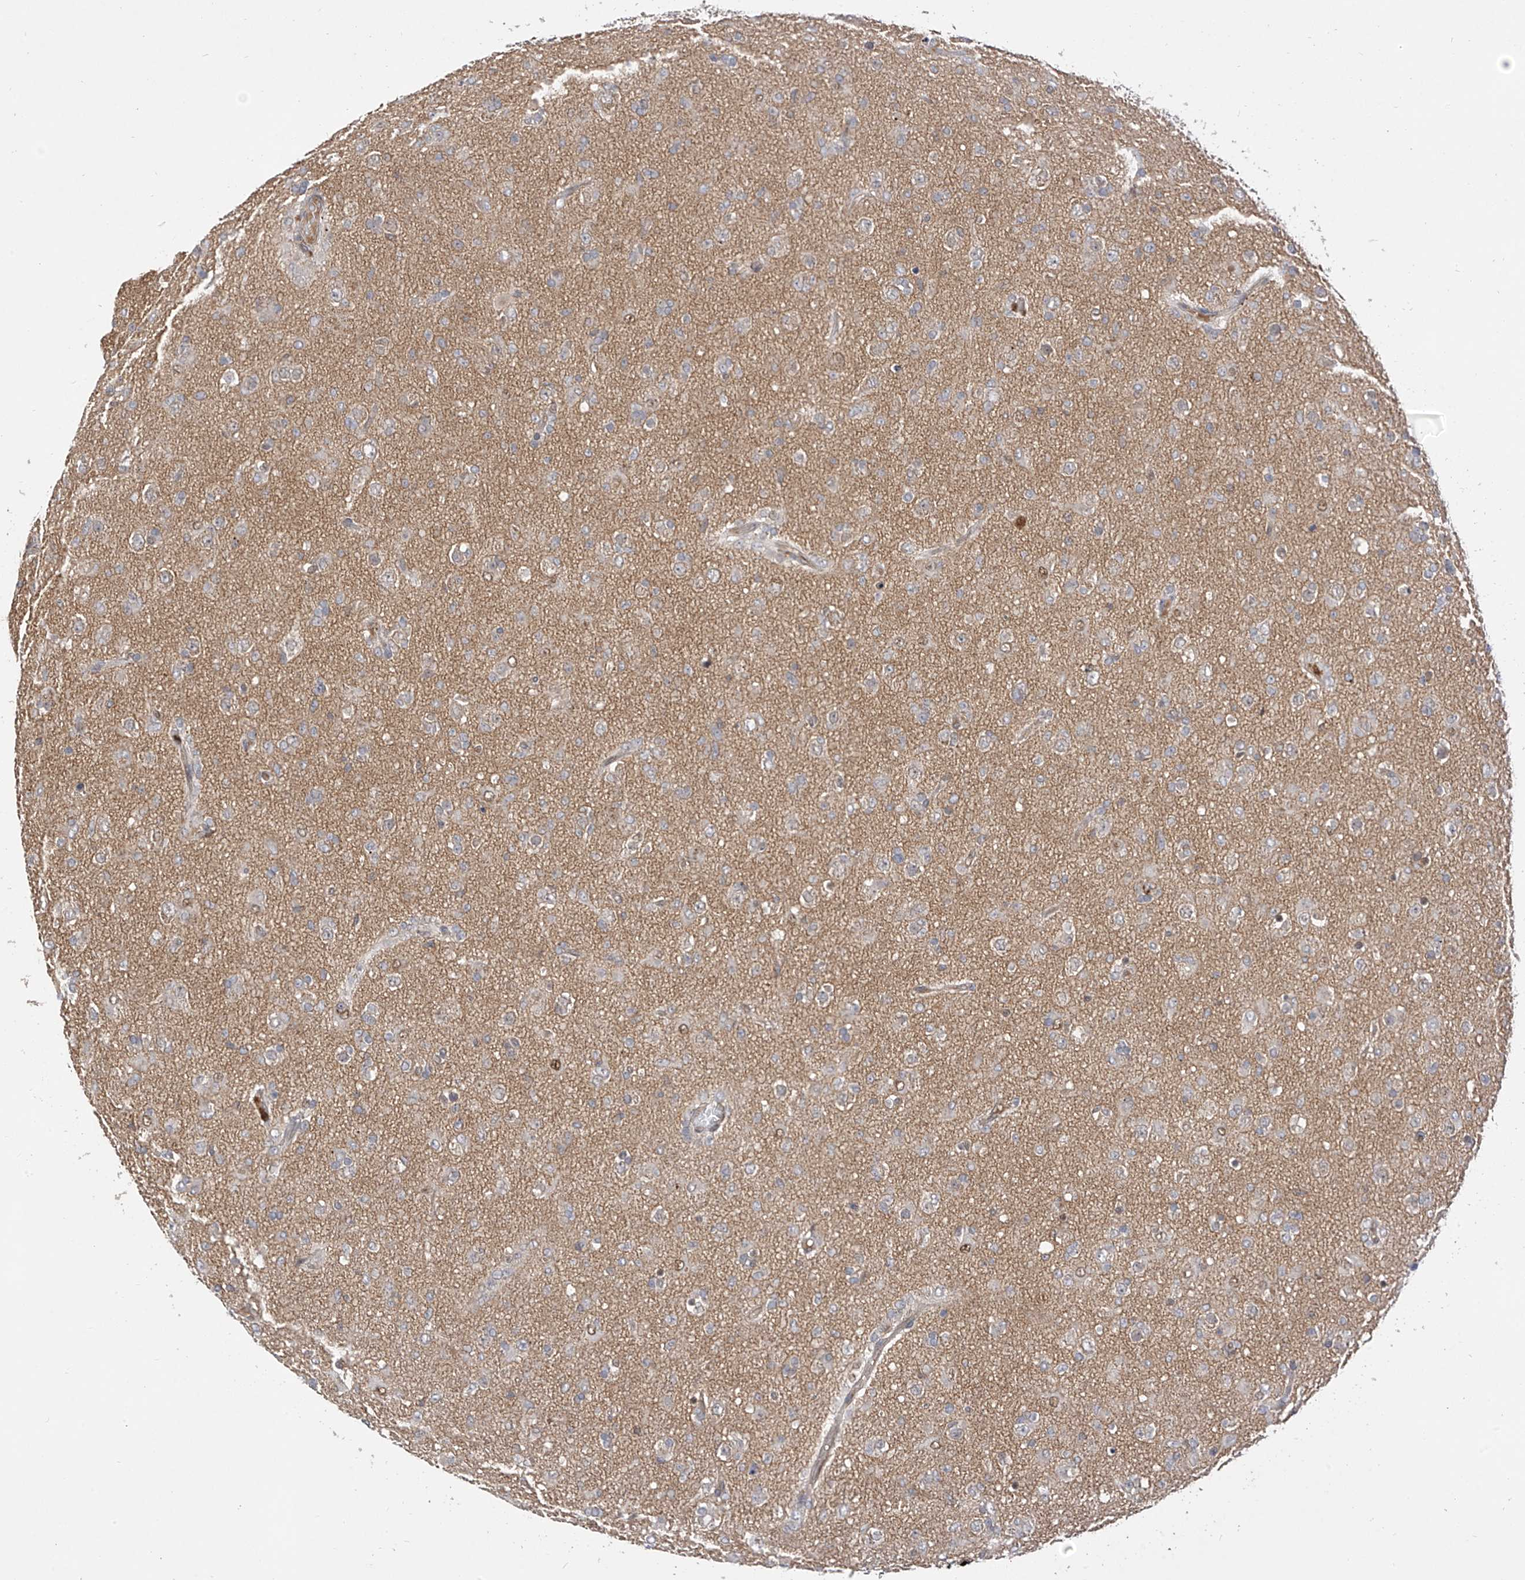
{"staining": {"intensity": "negative", "quantity": "none", "location": "none"}, "tissue": "glioma", "cell_type": "Tumor cells", "image_type": "cancer", "snomed": [{"axis": "morphology", "description": "Glioma, malignant, Low grade"}, {"axis": "topography", "description": "Brain"}], "caption": "DAB immunohistochemical staining of low-grade glioma (malignant) reveals no significant staining in tumor cells. (DAB (3,3'-diaminobenzidine) IHC, high magnification).", "gene": "MRTFA", "patient": {"sex": "male", "age": 65}}